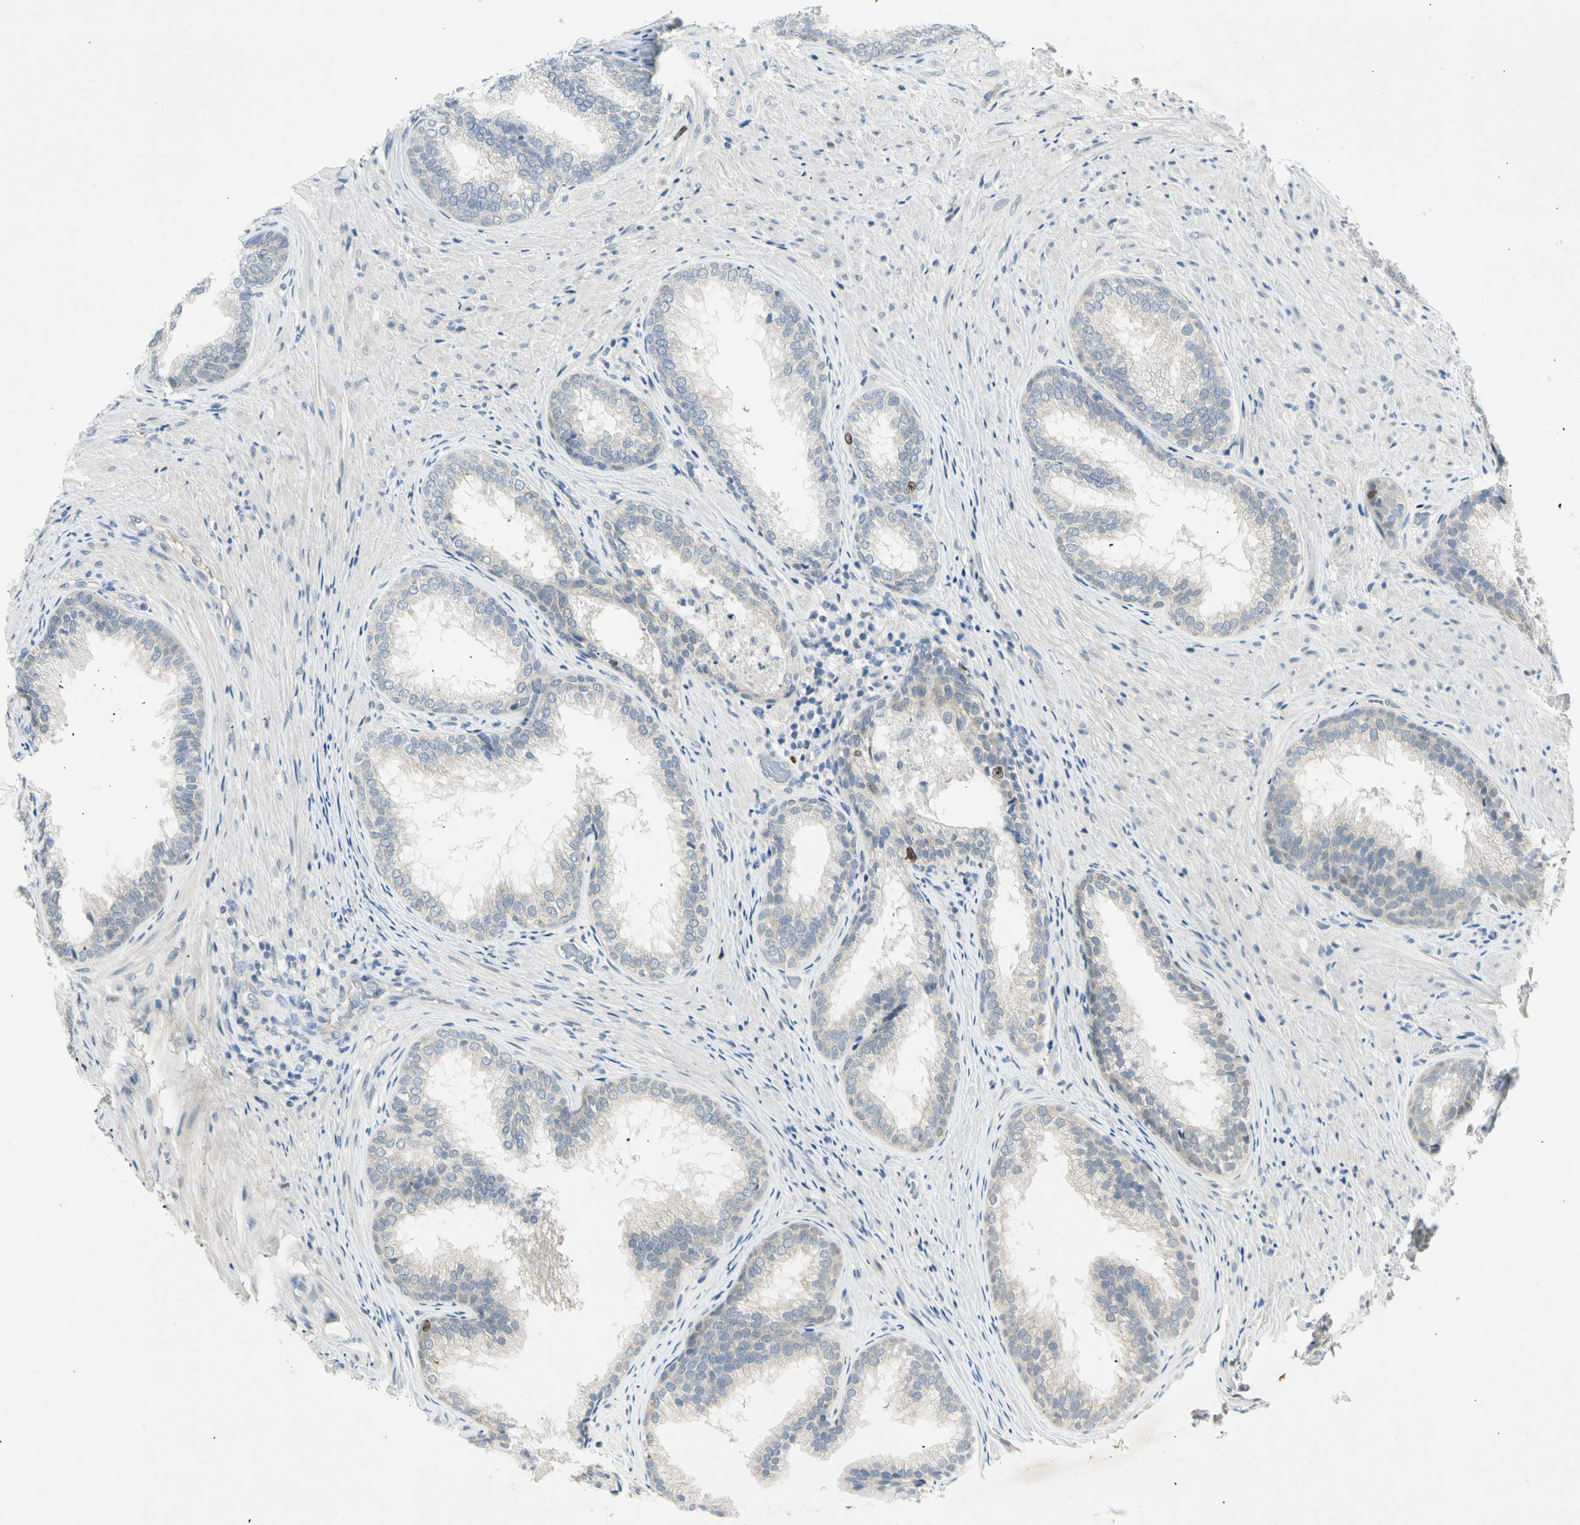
{"staining": {"intensity": "moderate", "quantity": "<25%", "location": "nuclear"}, "tissue": "prostate", "cell_type": "Glandular cells", "image_type": "normal", "snomed": [{"axis": "morphology", "description": "Normal tissue, NOS"}, {"axis": "topography", "description": "Prostate"}], "caption": "High-power microscopy captured an immunohistochemistry histopathology image of benign prostate, revealing moderate nuclear staining in approximately <25% of glandular cells. The staining is performed using DAB brown chromogen to label protein expression. The nuclei are counter-stained blue using hematoxylin.", "gene": "PITX1", "patient": {"sex": "male", "age": 76}}